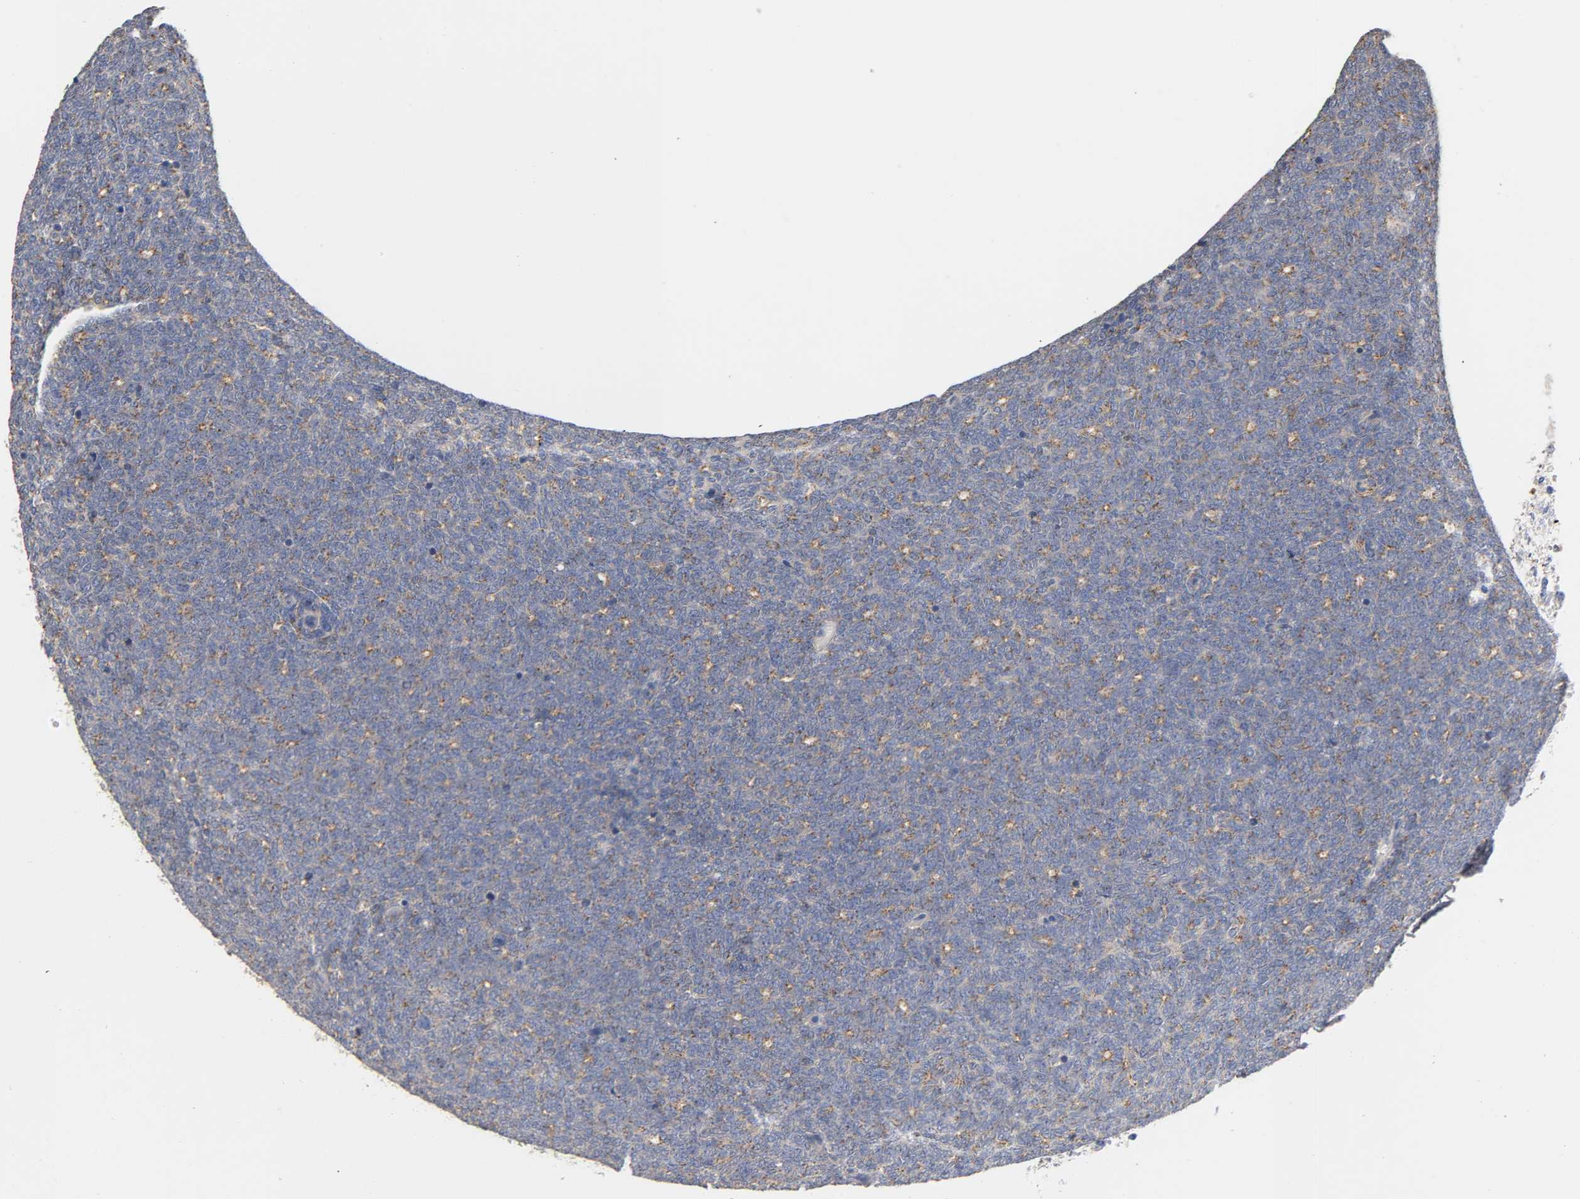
{"staining": {"intensity": "weak", "quantity": "<25%", "location": "cytoplasmic/membranous"}, "tissue": "renal cancer", "cell_type": "Tumor cells", "image_type": "cancer", "snomed": [{"axis": "morphology", "description": "Neoplasm, malignant, NOS"}, {"axis": "topography", "description": "Kidney"}], "caption": "Immunohistochemical staining of malignant neoplasm (renal) displays no significant positivity in tumor cells.", "gene": "SEMA5A", "patient": {"sex": "male", "age": 28}}